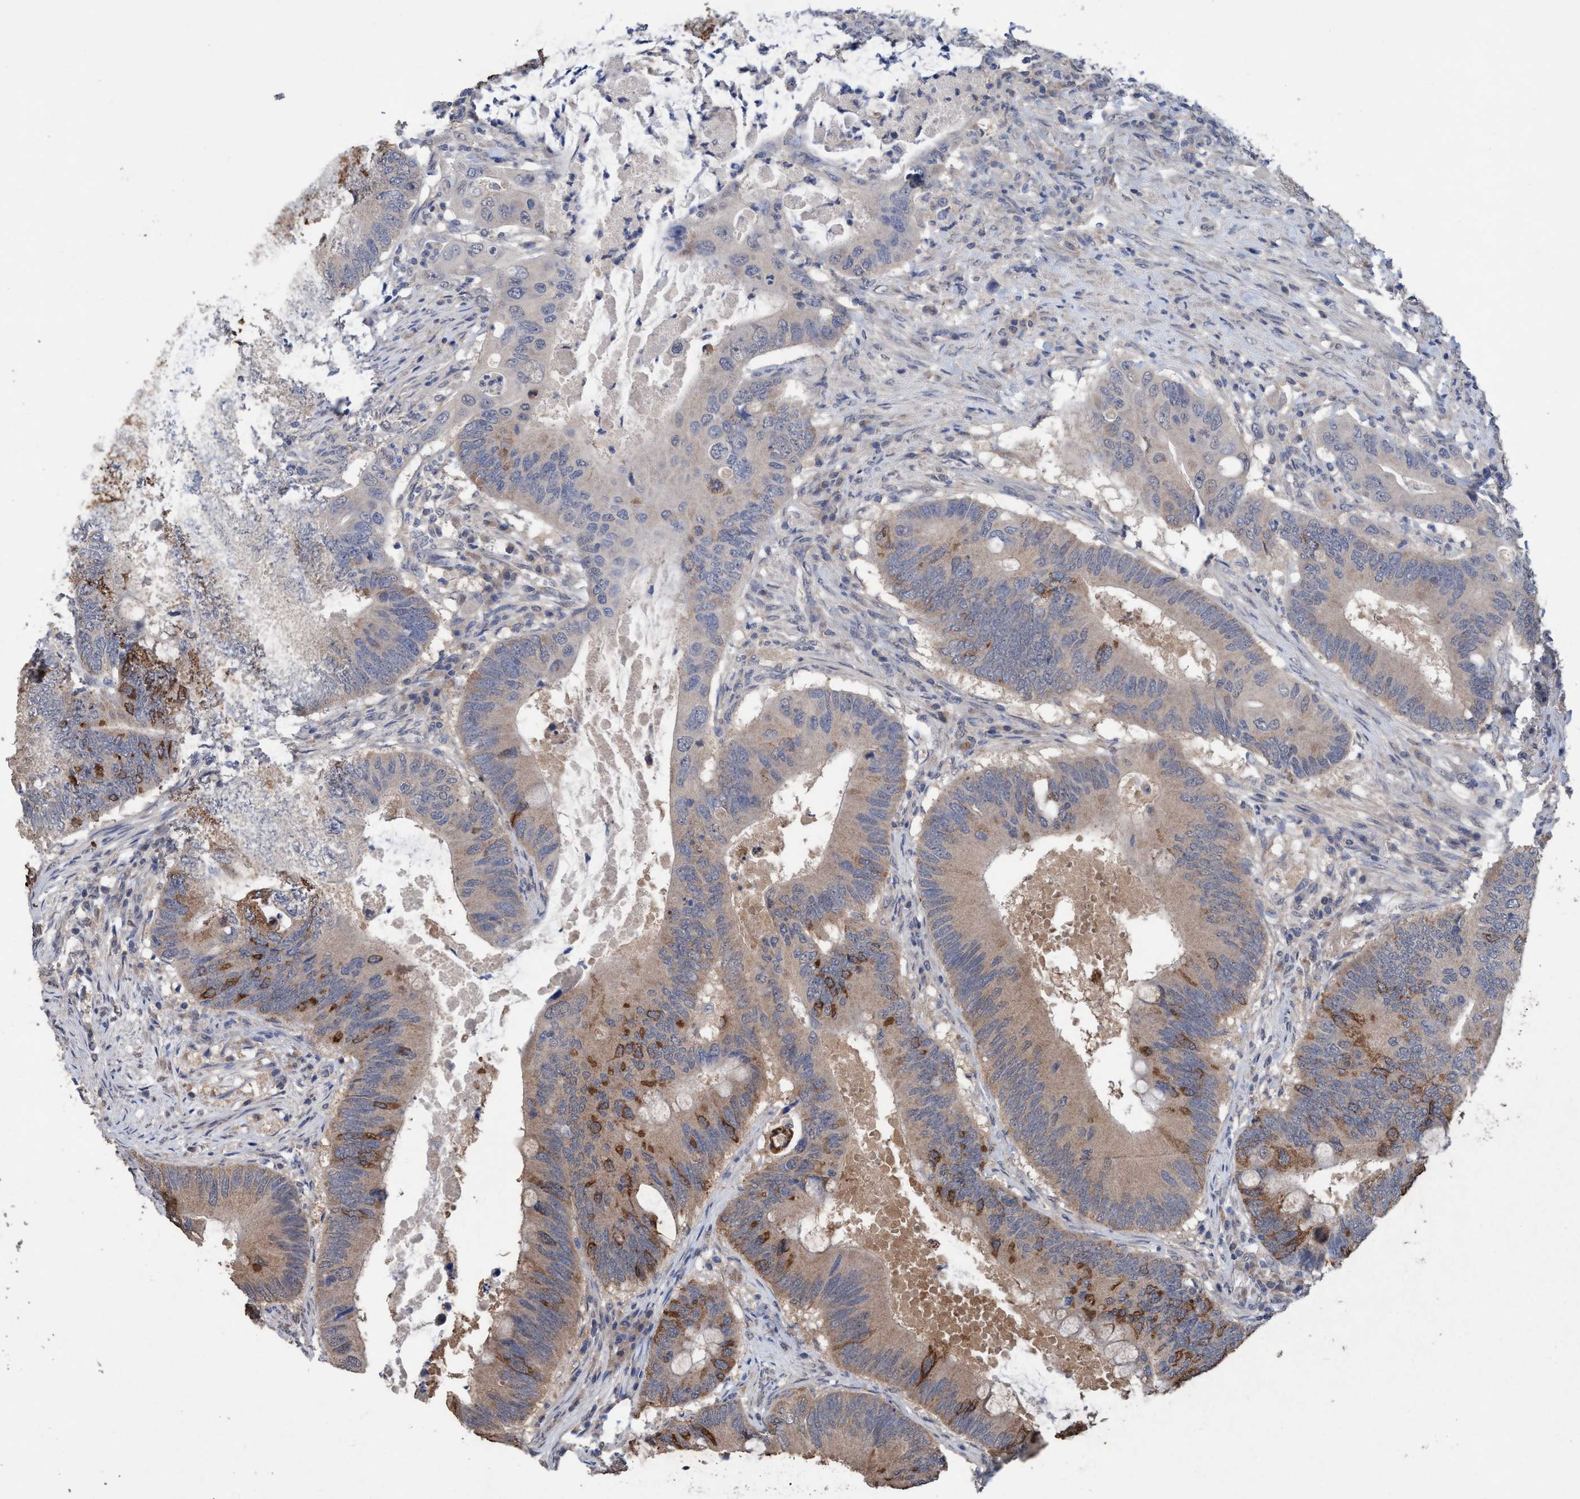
{"staining": {"intensity": "weak", "quantity": "25%-75%", "location": "cytoplasmic/membranous"}, "tissue": "colorectal cancer", "cell_type": "Tumor cells", "image_type": "cancer", "snomed": [{"axis": "morphology", "description": "Adenocarcinoma, NOS"}, {"axis": "topography", "description": "Colon"}], "caption": "Colorectal cancer stained for a protein demonstrates weak cytoplasmic/membranous positivity in tumor cells.", "gene": "GLOD4", "patient": {"sex": "male", "age": 71}}